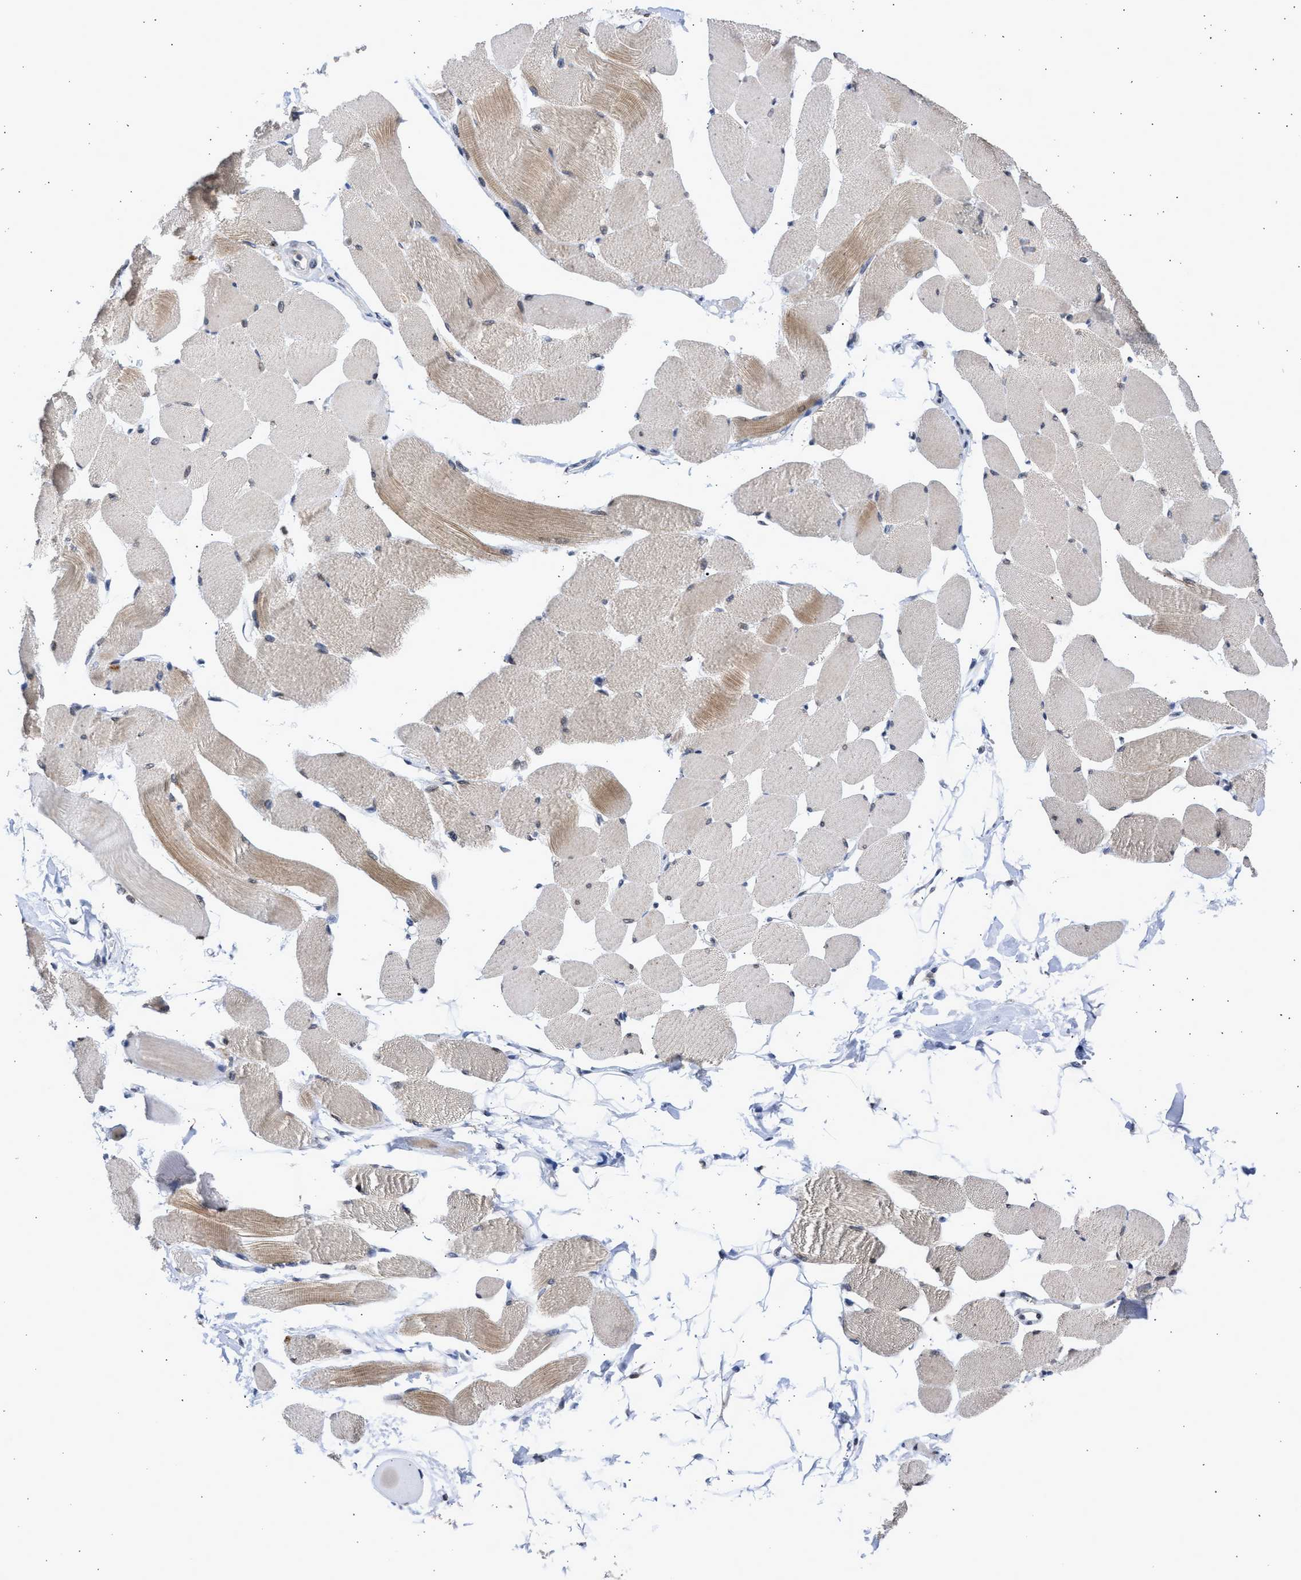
{"staining": {"intensity": "moderate", "quantity": "<25%", "location": "cytoplasmic/membranous"}, "tissue": "skeletal muscle", "cell_type": "Myocytes", "image_type": "normal", "snomed": [{"axis": "morphology", "description": "Normal tissue, NOS"}, {"axis": "topography", "description": "Skeletal muscle"}, {"axis": "topography", "description": "Peripheral nerve tissue"}], "caption": "Skeletal muscle stained for a protein (brown) reveals moderate cytoplasmic/membranous positive positivity in approximately <25% of myocytes.", "gene": "NUP35", "patient": {"sex": "female", "age": 84}}